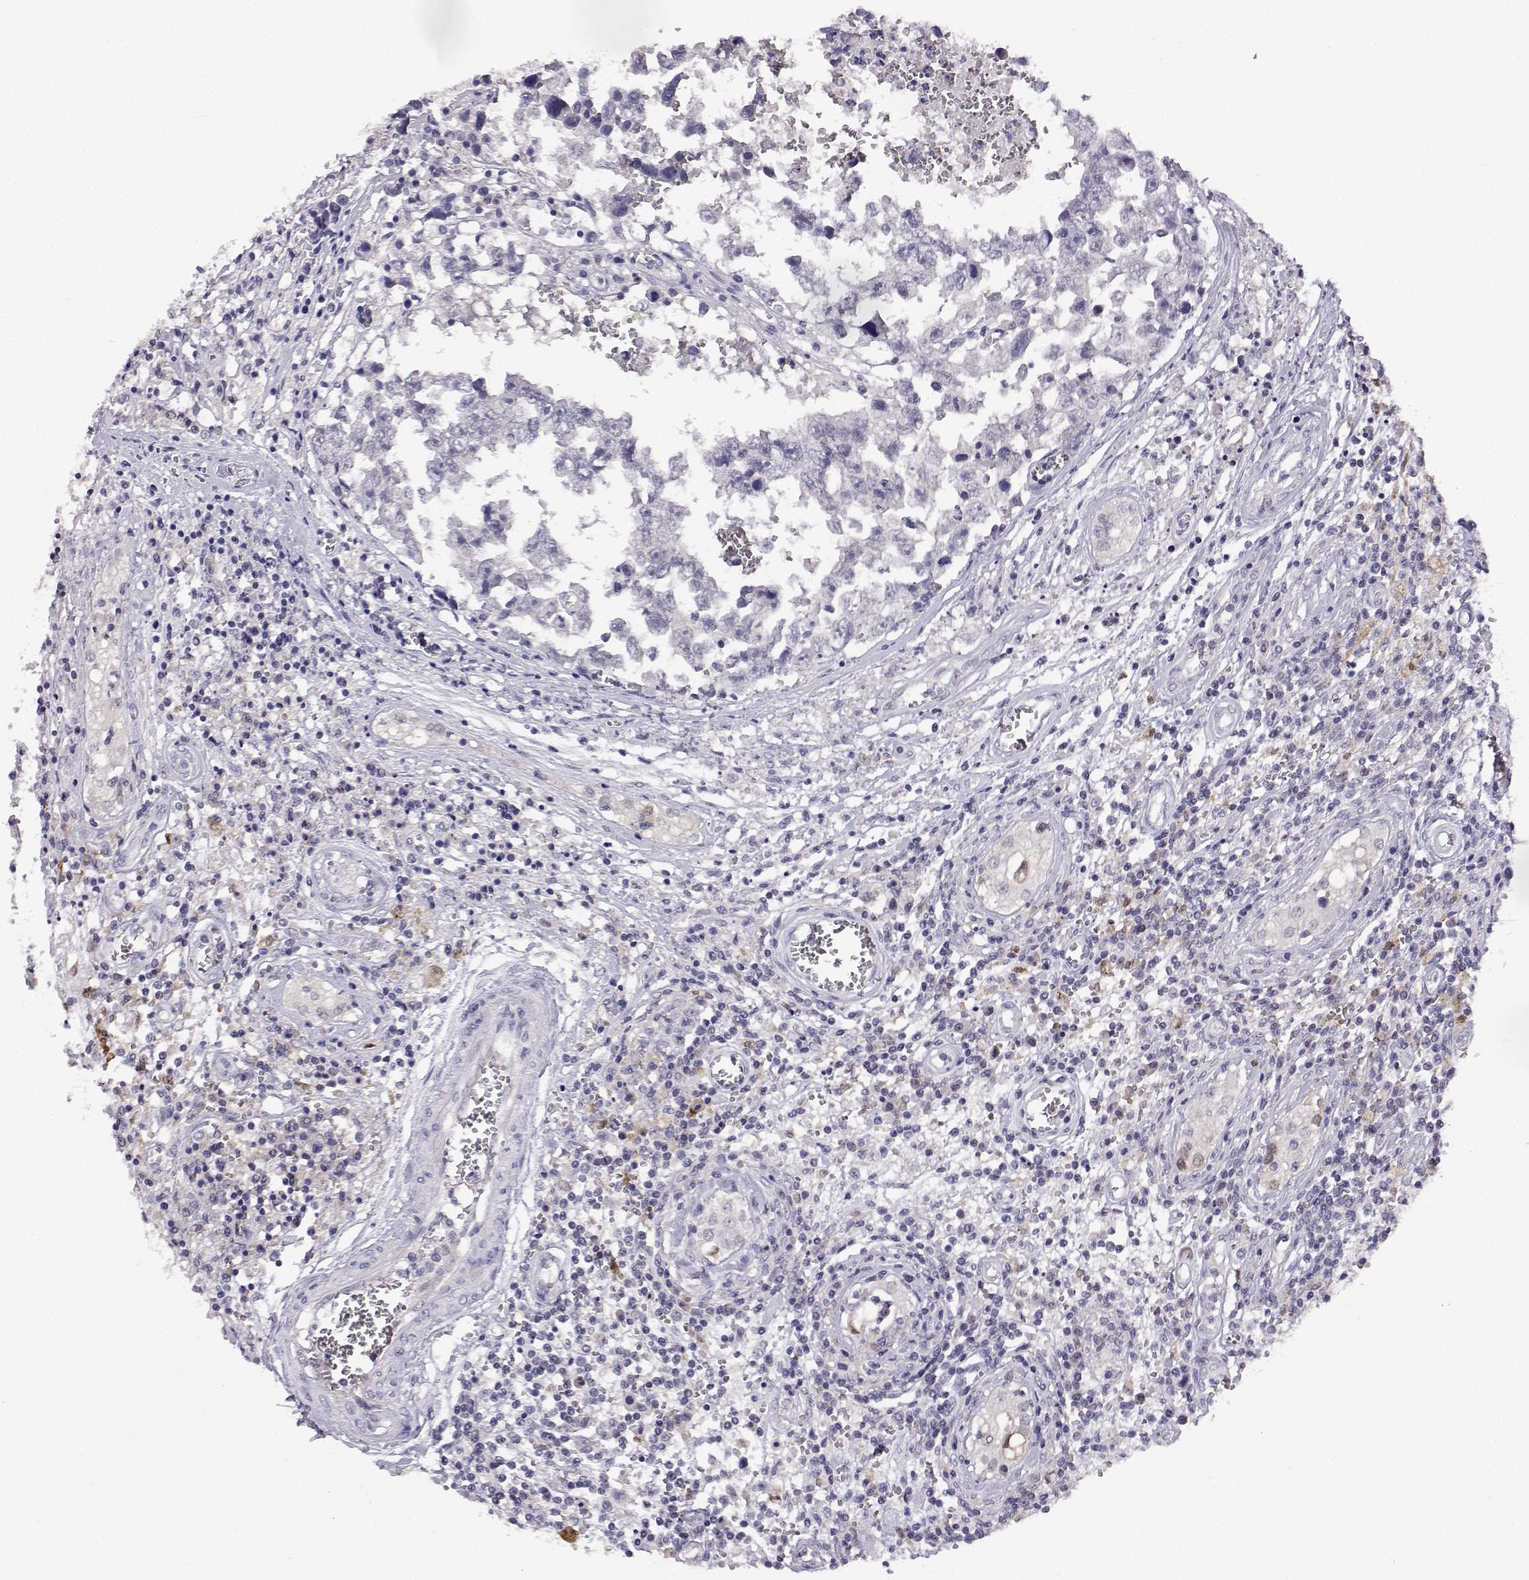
{"staining": {"intensity": "negative", "quantity": "none", "location": "none"}, "tissue": "testis cancer", "cell_type": "Tumor cells", "image_type": "cancer", "snomed": [{"axis": "morphology", "description": "Carcinoma, Embryonal, NOS"}, {"axis": "topography", "description": "Testis"}], "caption": "An image of human embryonal carcinoma (testis) is negative for staining in tumor cells.", "gene": "AKR1B1", "patient": {"sex": "male", "age": 36}}